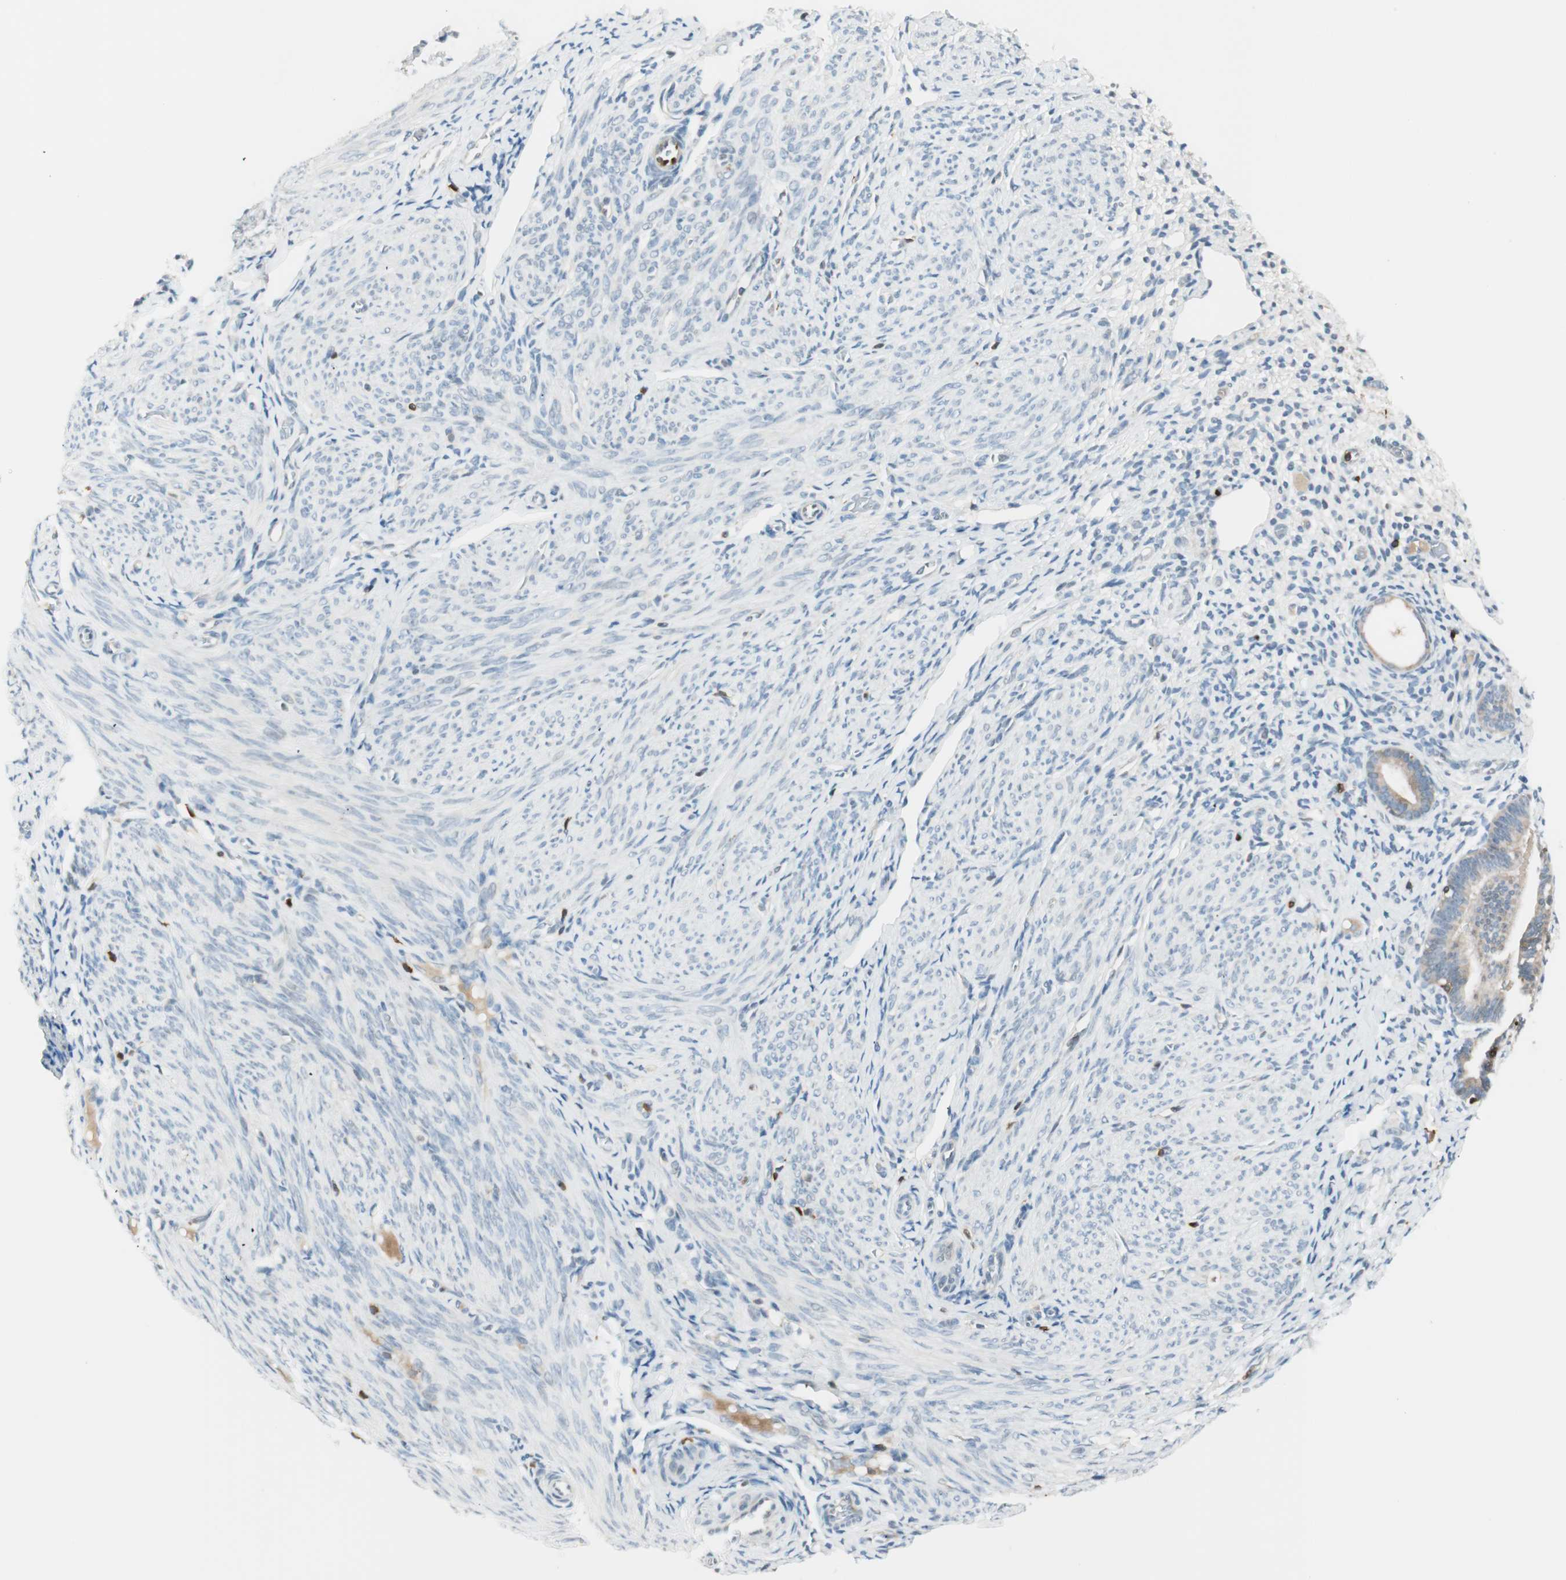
{"staining": {"intensity": "weak", "quantity": "25%-75%", "location": "cytoplasmic/membranous"}, "tissue": "endometrium", "cell_type": "Cells in endometrial stroma", "image_type": "normal", "snomed": [{"axis": "morphology", "description": "Normal tissue, NOS"}, {"axis": "topography", "description": "Endometrium"}], "caption": "Weak cytoplasmic/membranous protein expression is identified in approximately 25%-75% of cells in endometrial stroma in endometrium.", "gene": "HPGD", "patient": {"sex": "female", "age": 61}}